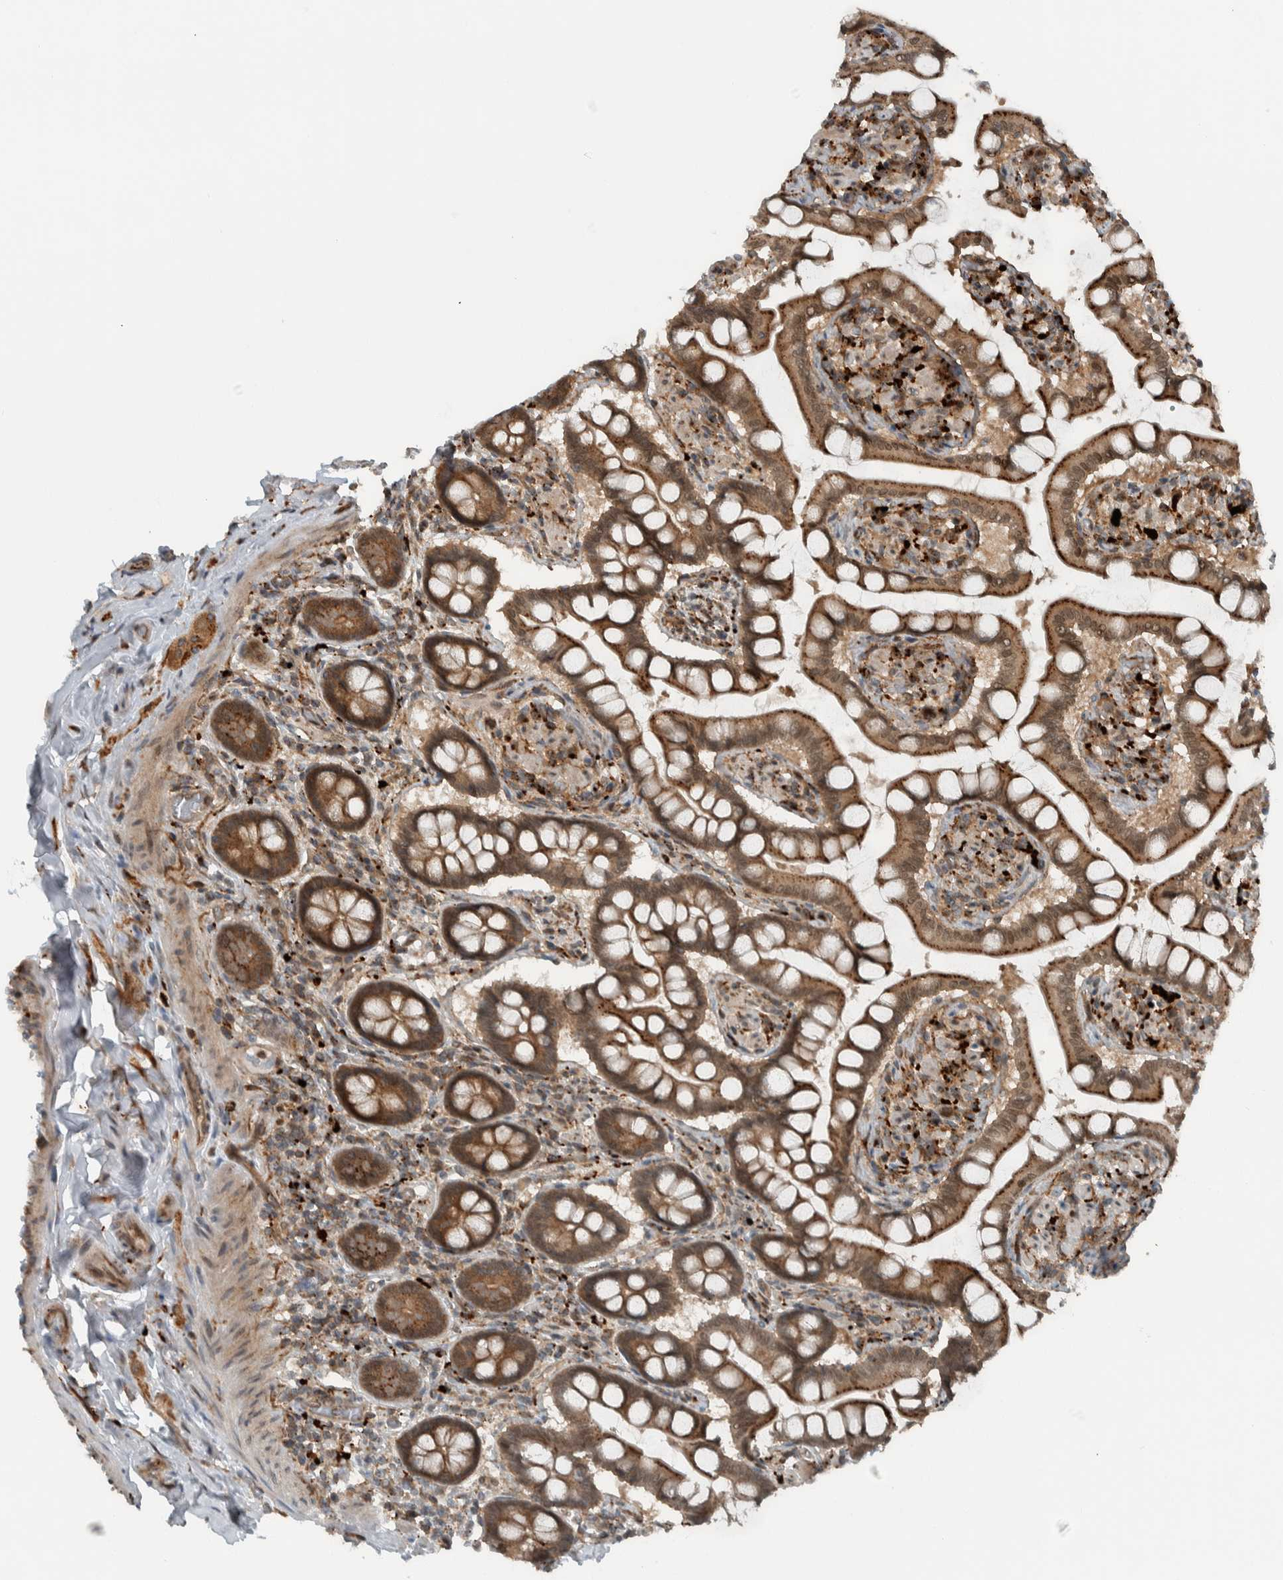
{"staining": {"intensity": "strong", "quantity": ">75%", "location": "cytoplasmic/membranous"}, "tissue": "small intestine", "cell_type": "Glandular cells", "image_type": "normal", "snomed": [{"axis": "morphology", "description": "Normal tissue, NOS"}, {"axis": "topography", "description": "Small intestine"}], "caption": "High-magnification brightfield microscopy of normal small intestine stained with DAB (3,3'-diaminobenzidine) (brown) and counterstained with hematoxylin (blue). glandular cells exhibit strong cytoplasmic/membranous staining is seen in approximately>75% of cells.", "gene": "GIGYF1", "patient": {"sex": "male", "age": 41}}